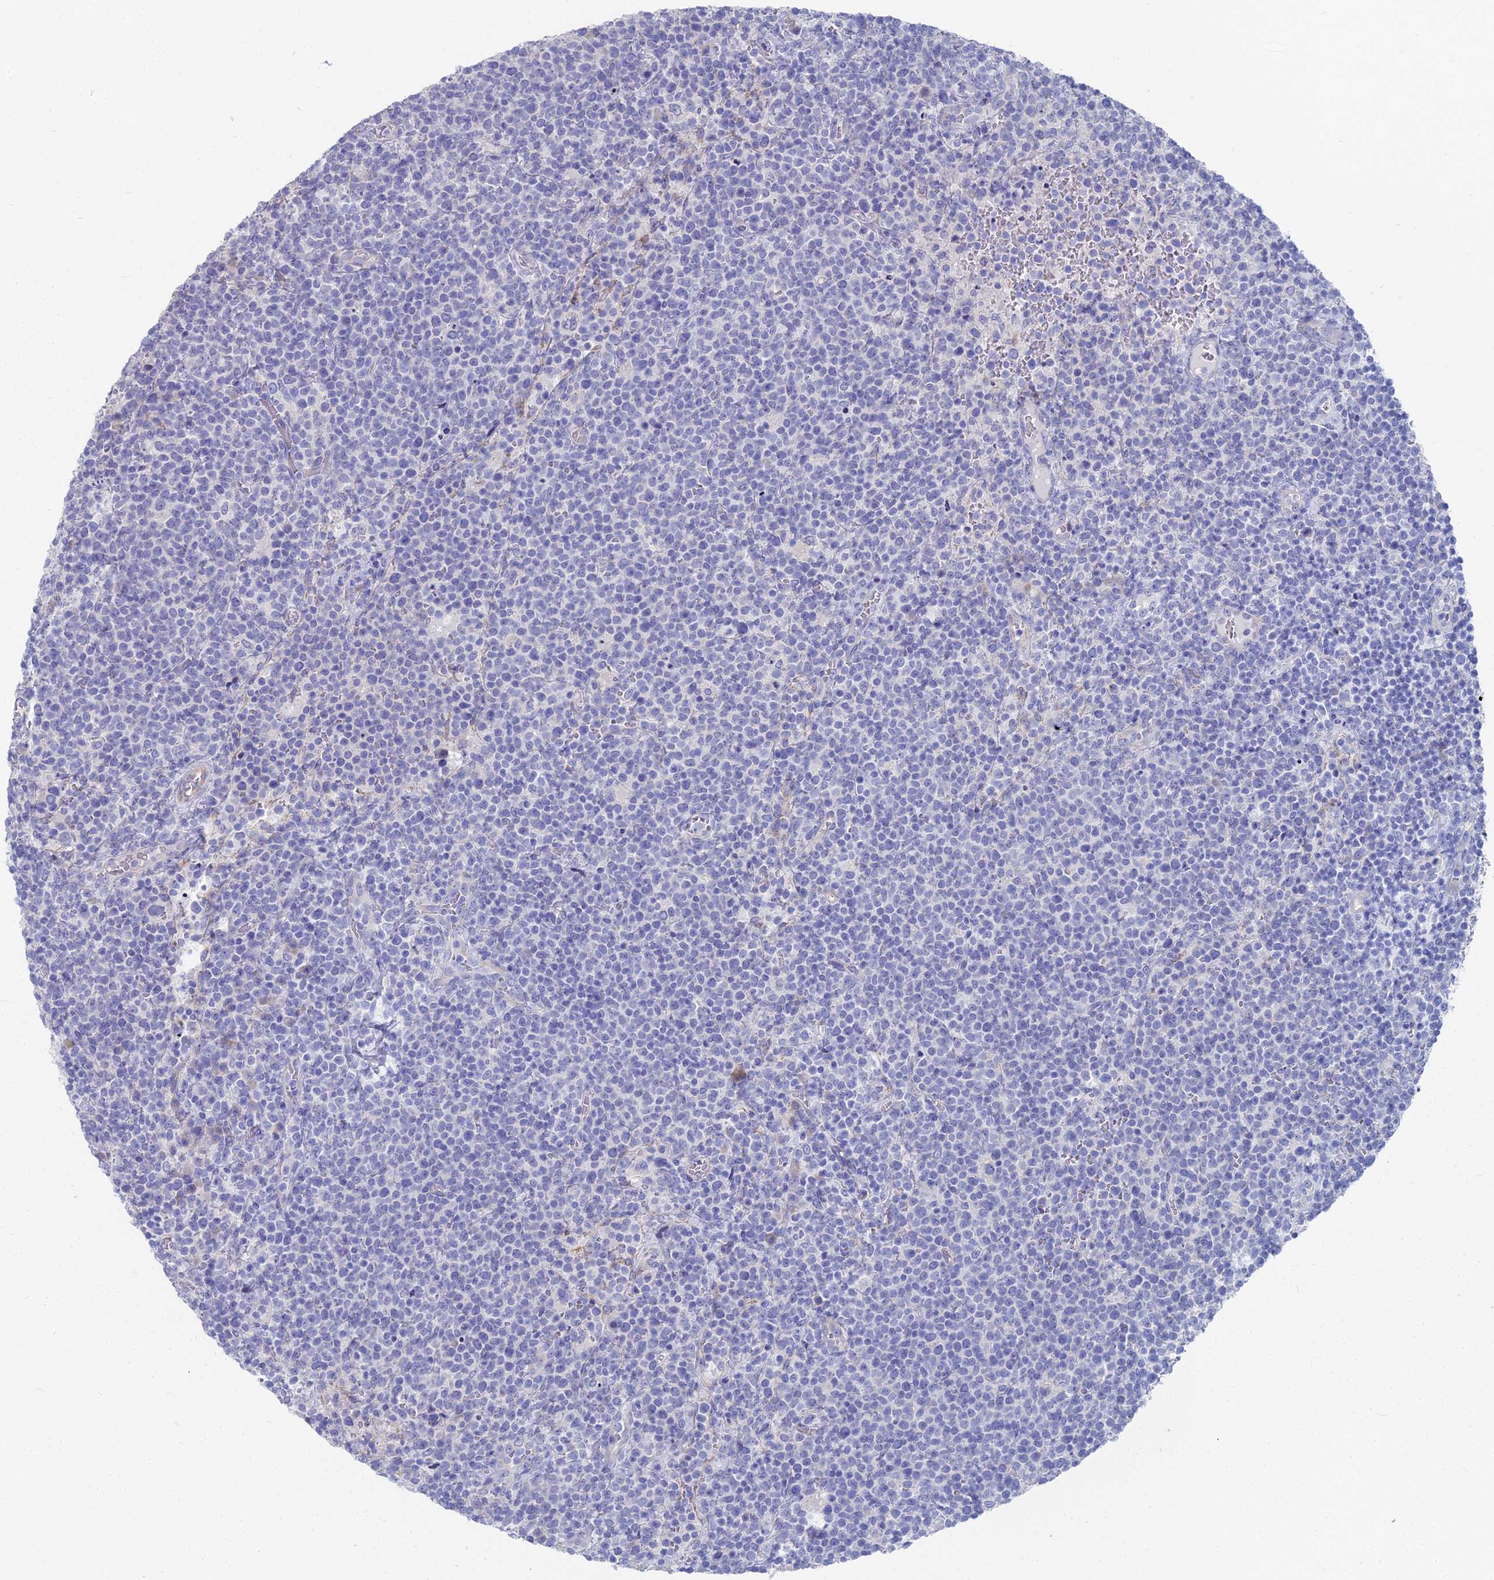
{"staining": {"intensity": "negative", "quantity": "none", "location": "none"}, "tissue": "lymphoma", "cell_type": "Tumor cells", "image_type": "cancer", "snomed": [{"axis": "morphology", "description": "Malignant lymphoma, non-Hodgkin's type, High grade"}, {"axis": "topography", "description": "Lymph node"}], "caption": "There is no significant expression in tumor cells of lymphoma.", "gene": "TNNT3", "patient": {"sex": "male", "age": 61}}